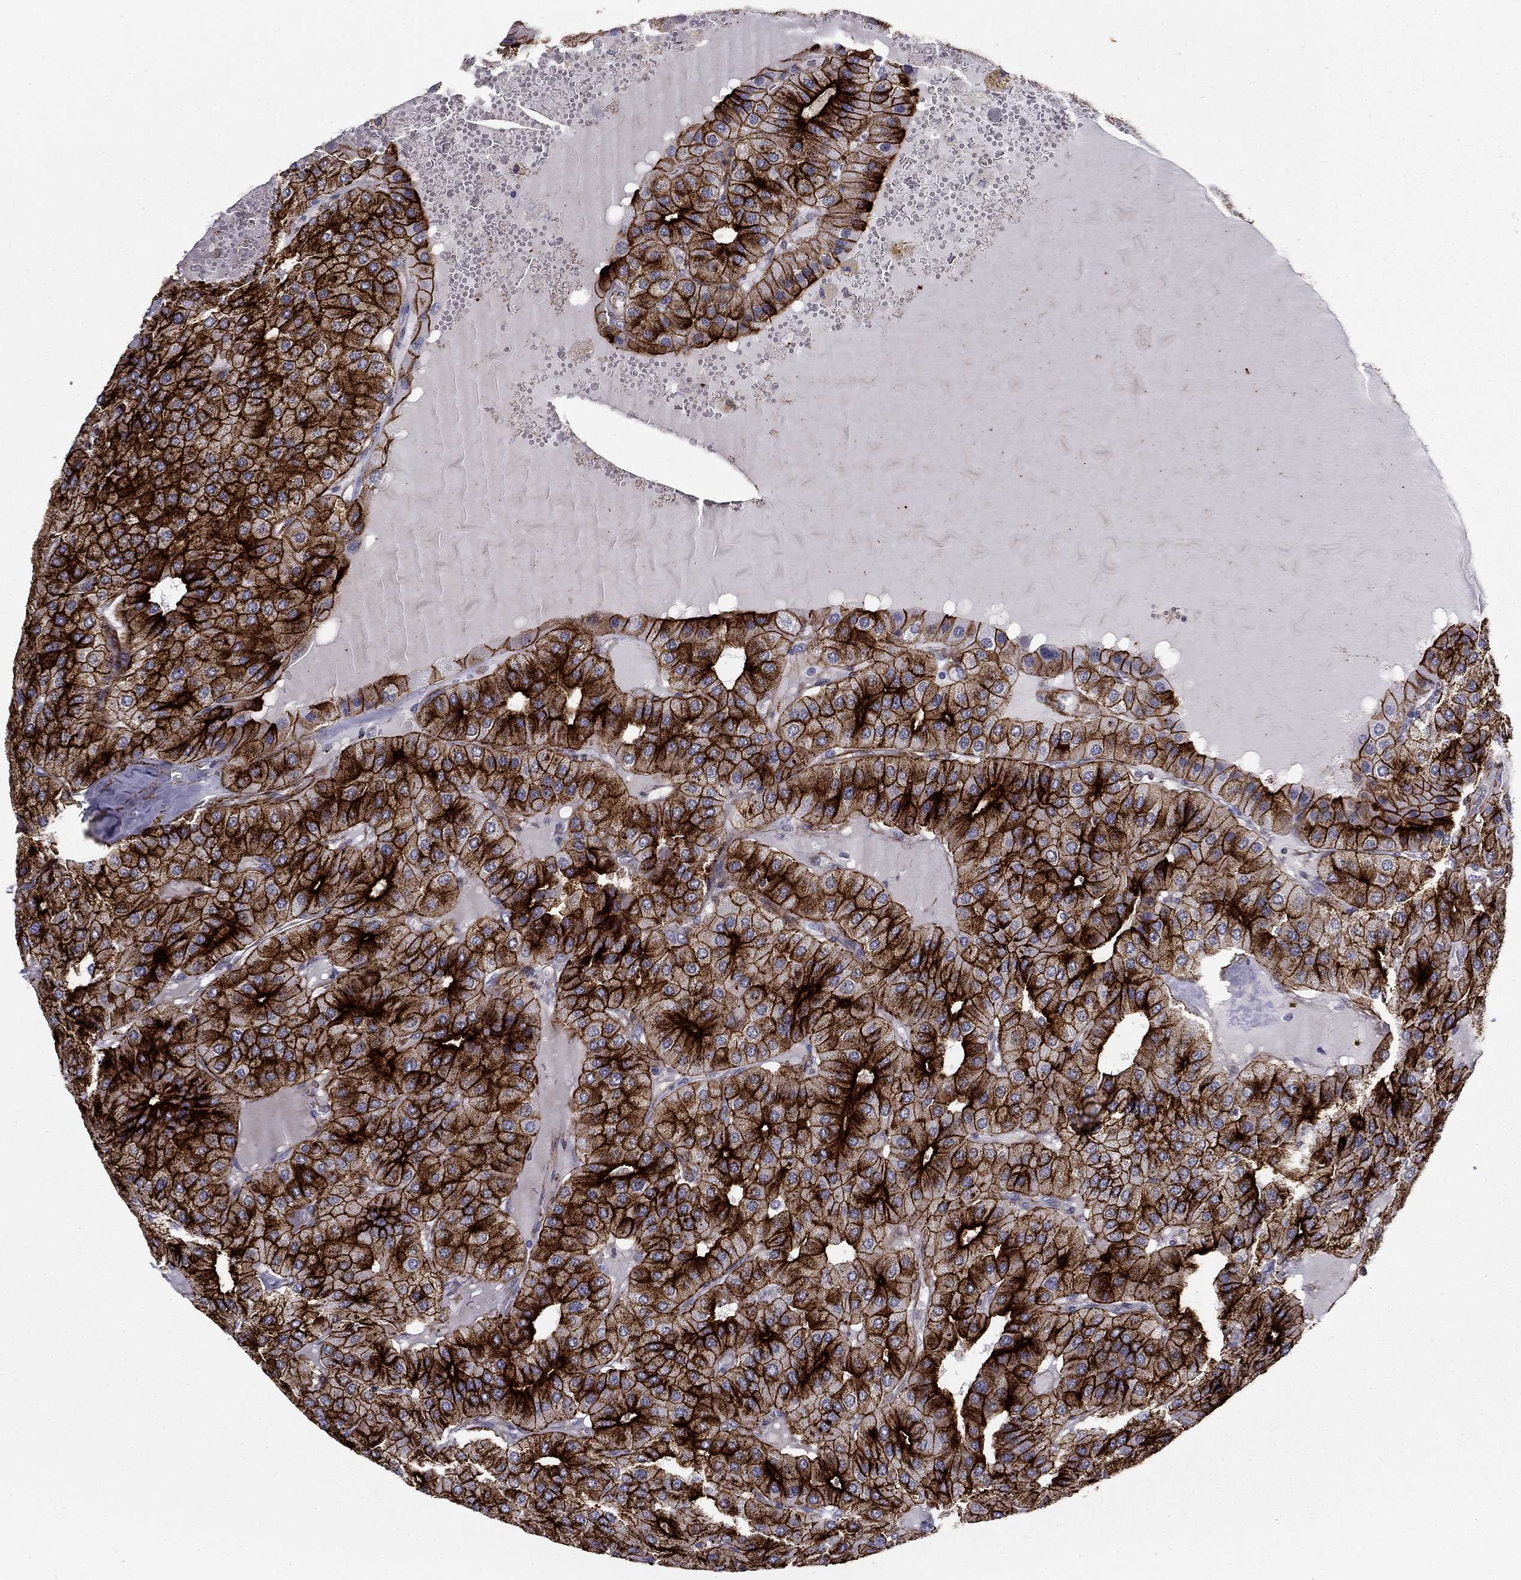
{"staining": {"intensity": "strong", "quantity": ">75%", "location": "cytoplasmic/membranous"}, "tissue": "parathyroid gland", "cell_type": "Glandular cells", "image_type": "normal", "snomed": [{"axis": "morphology", "description": "Normal tissue, NOS"}, {"axis": "morphology", "description": "Adenoma, NOS"}, {"axis": "topography", "description": "Parathyroid gland"}], "caption": "IHC (DAB) staining of benign parathyroid gland exhibits strong cytoplasmic/membranous protein expression in about >75% of glandular cells.", "gene": "KRBA1", "patient": {"sex": "female", "age": 86}}